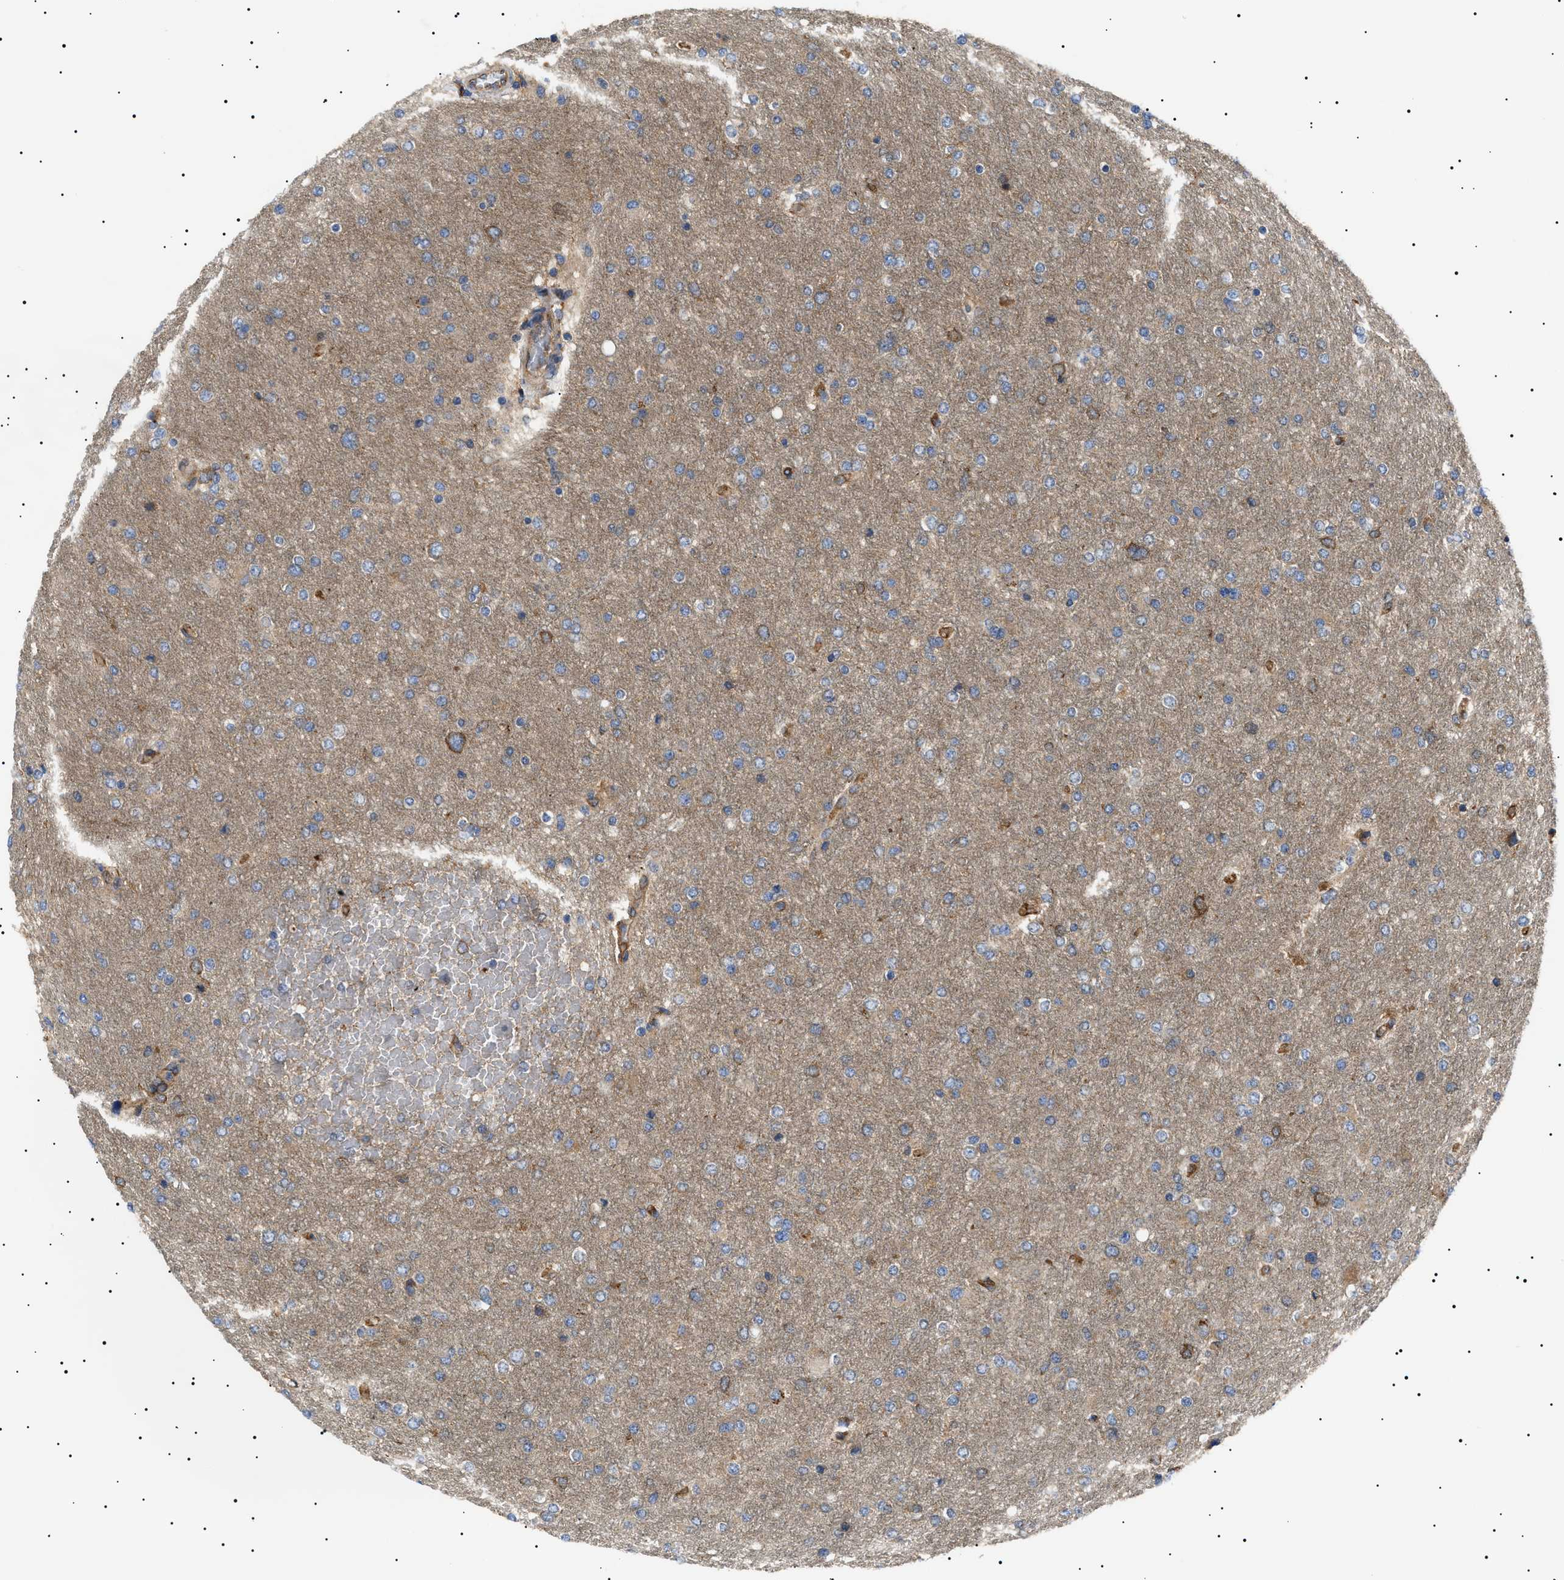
{"staining": {"intensity": "moderate", "quantity": "<25%", "location": "cytoplasmic/membranous"}, "tissue": "glioma", "cell_type": "Tumor cells", "image_type": "cancer", "snomed": [{"axis": "morphology", "description": "Glioma, malignant, High grade"}, {"axis": "topography", "description": "Cerebral cortex"}], "caption": "Immunohistochemical staining of human malignant glioma (high-grade) reveals moderate cytoplasmic/membranous protein staining in about <25% of tumor cells.", "gene": "TPP2", "patient": {"sex": "female", "age": 36}}